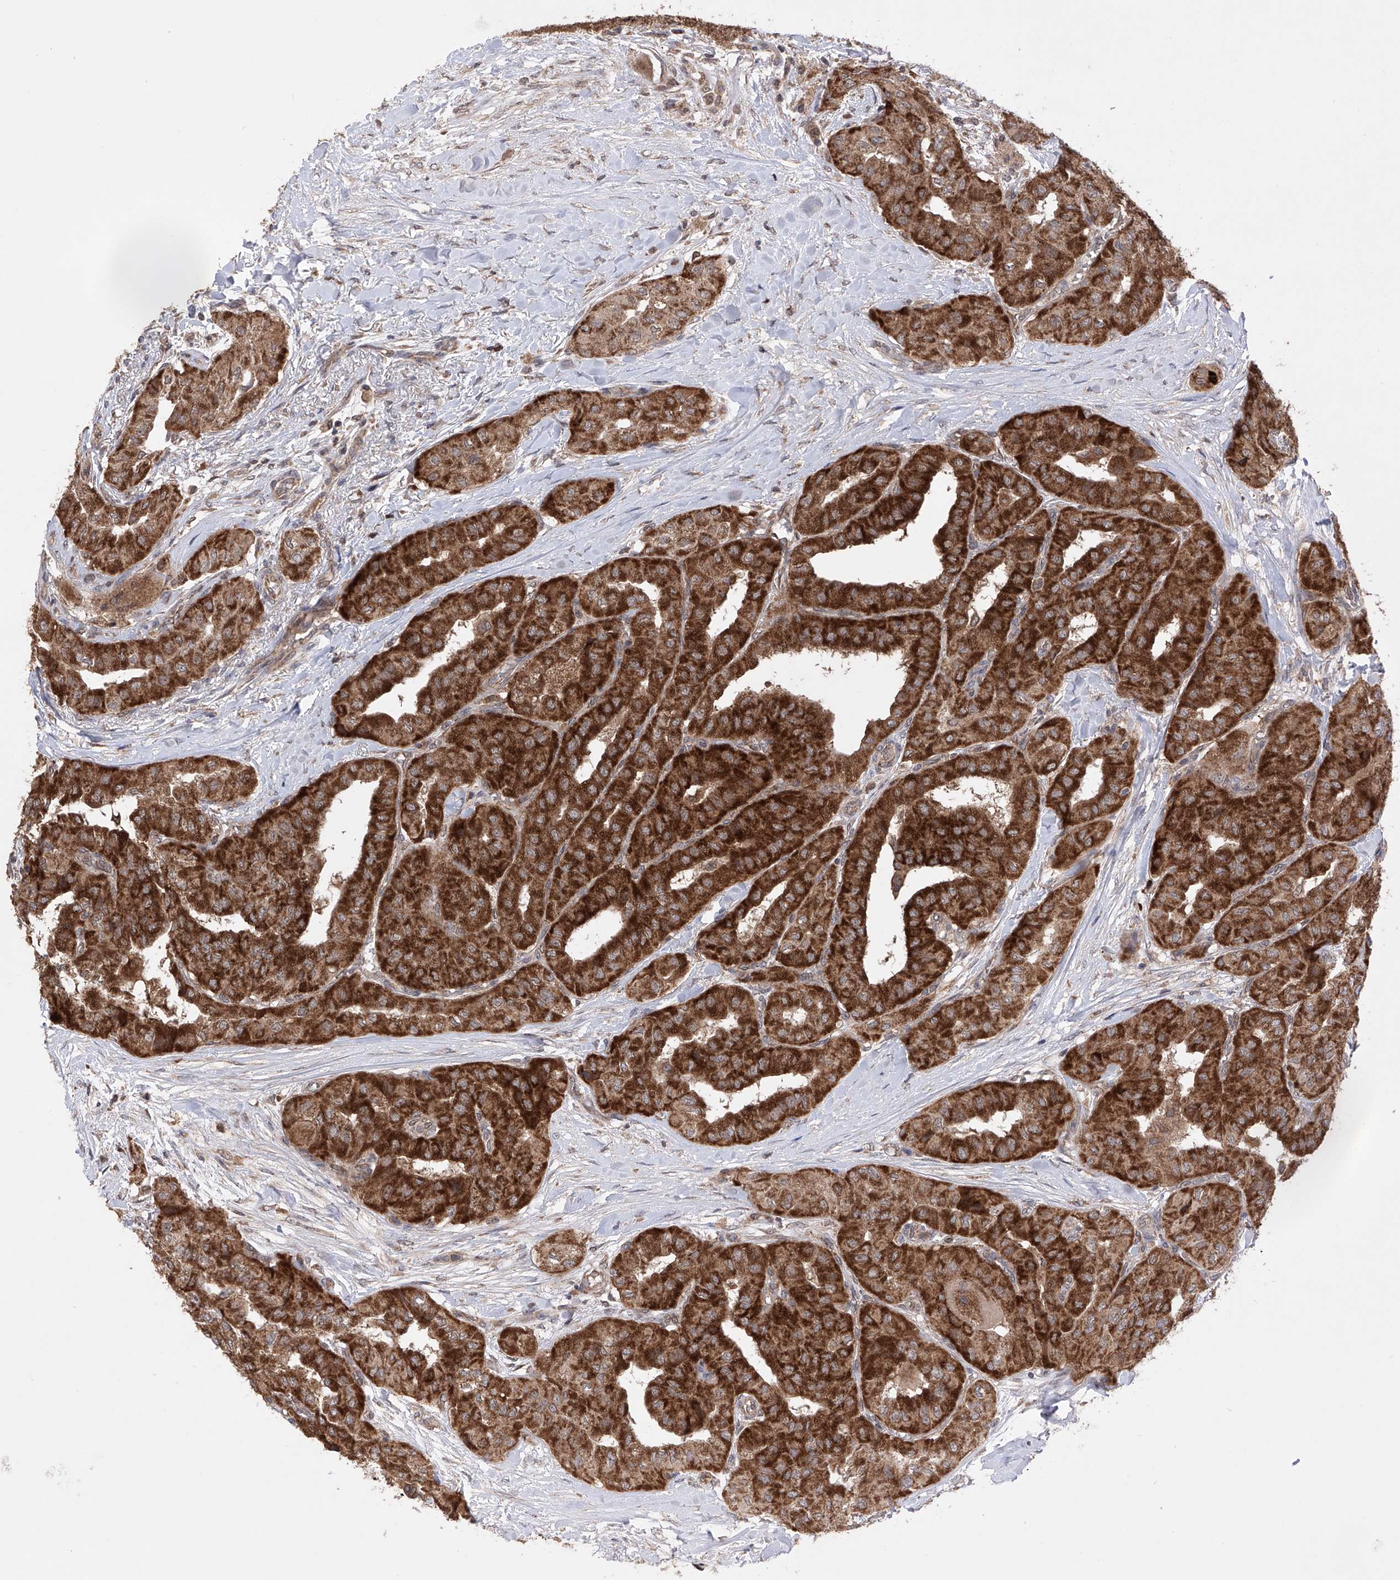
{"staining": {"intensity": "strong", "quantity": ">75%", "location": "cytoplasmic/membranous"}, "tissue": "thyroid cancer", "cell_type": "Tumor cells", "image_type": "cancer", "snomed": [{"axis": "morphology", "description": "Papillary adenocarcinoma, NOS"}, {"axis": "topography", "description": "Thyroid gland"}], "caption": "High-power microscopy captured an immunohistochemistry (IHC) histopathology image of thyroid cancer, revealing strong cytoplasmic/membranous expression in approximately >75% of tumor cells.", "gene": "SDHAF4", "patient": {"sex": "female", "age": 59}}